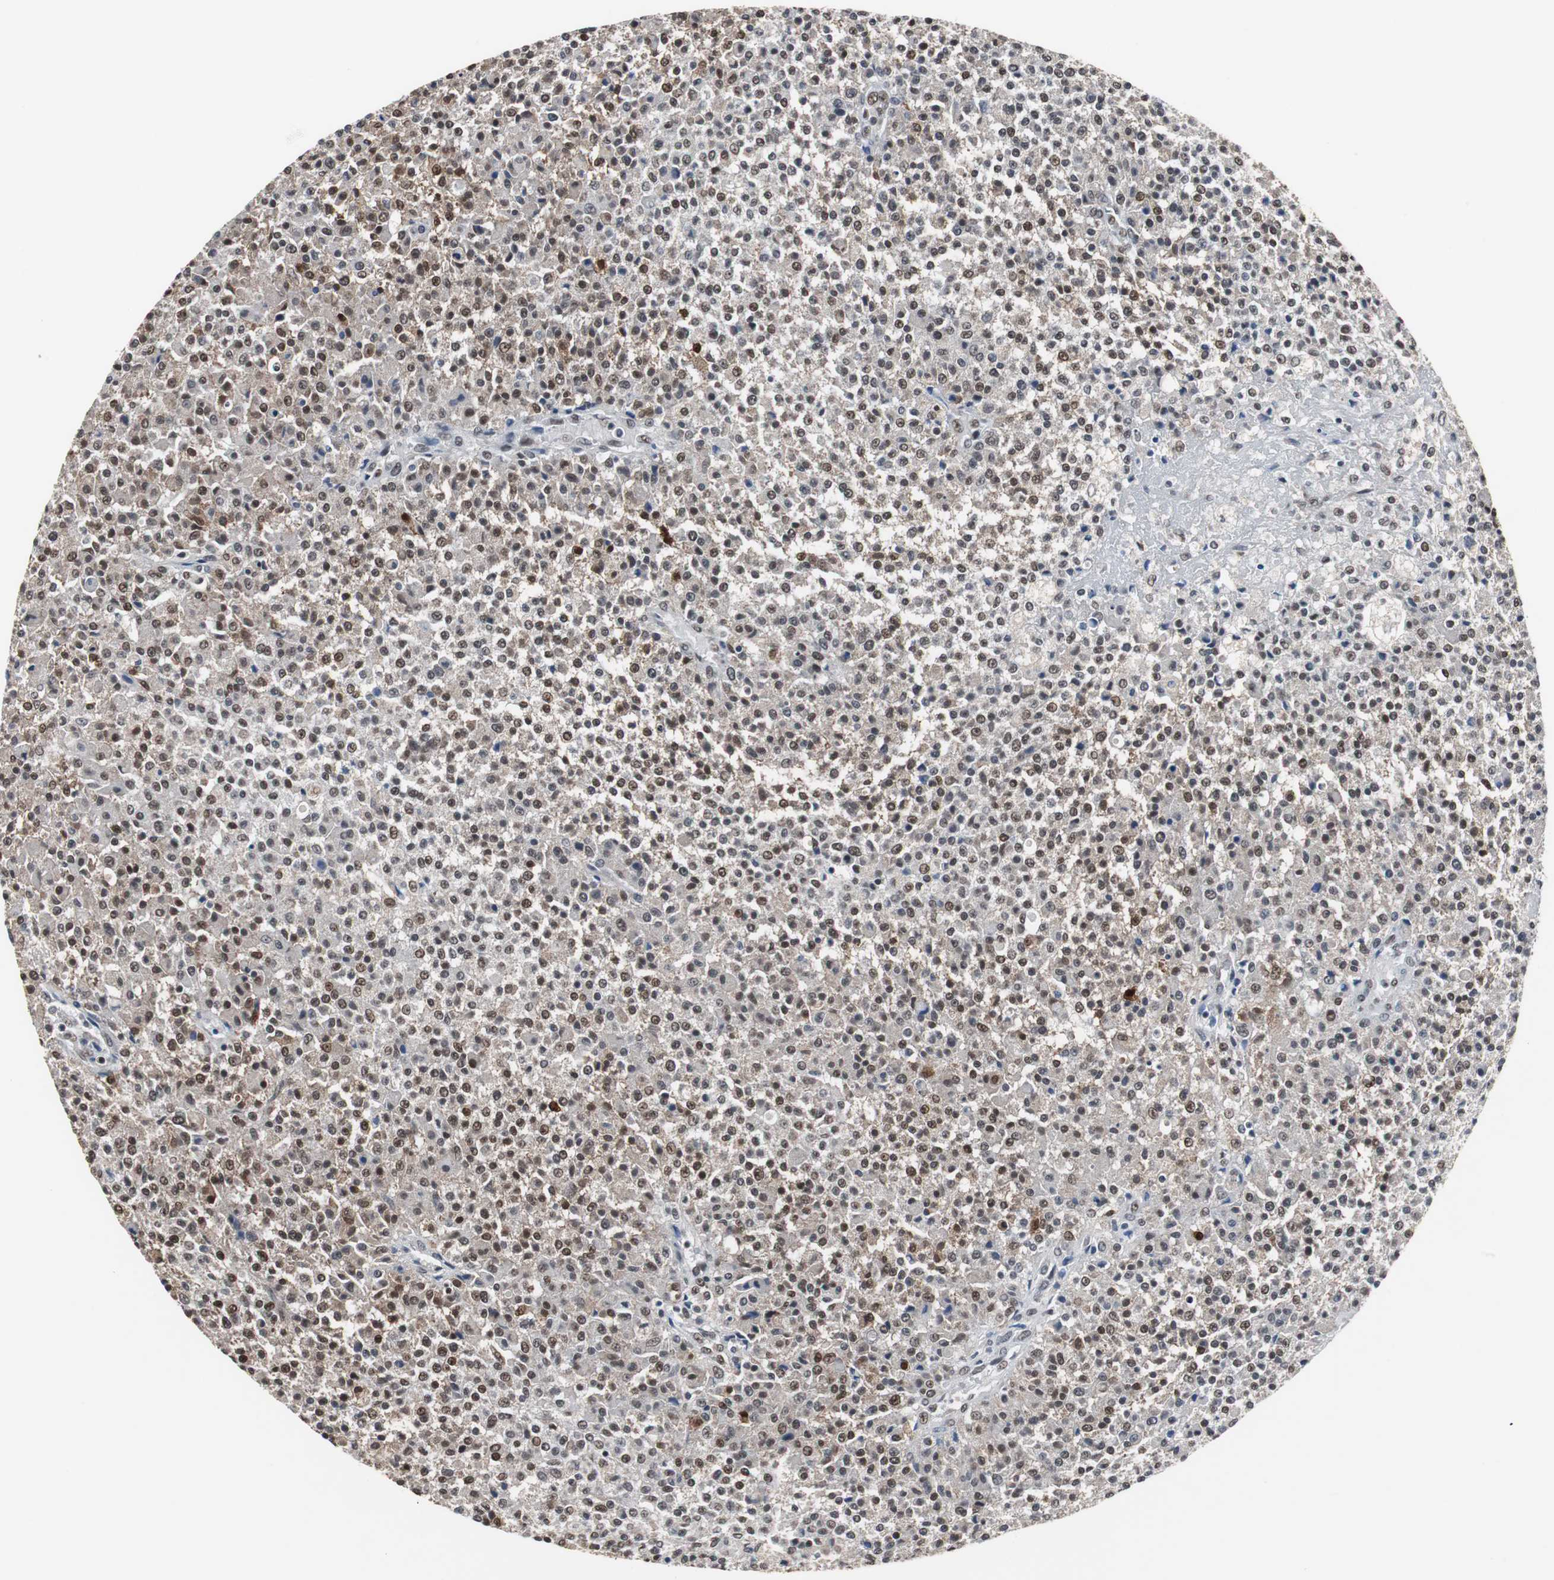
{"staining": {"intensity": "strong", "quantity": ">75%", "location": "nuclear"}, "tissue": "testis cancer", "cell_type": "Tumor cells", "image_type": "cancer", "snomed": [{"axis": "morphology", "description": "Seminoma, NOS"}, {"axis": "topography", "description": "Testis"}], "caption": "The photomicrograph shows a brown stain indicating the presence of a protein in the nuclear of tumor cells in testis cancer. Using DAB (brown) and hematoxylin (blue) stains, captured at high magnification using brightfield microscopy.", "gene": "TAF7", "patient": {"sex": "male", "age": 59}}